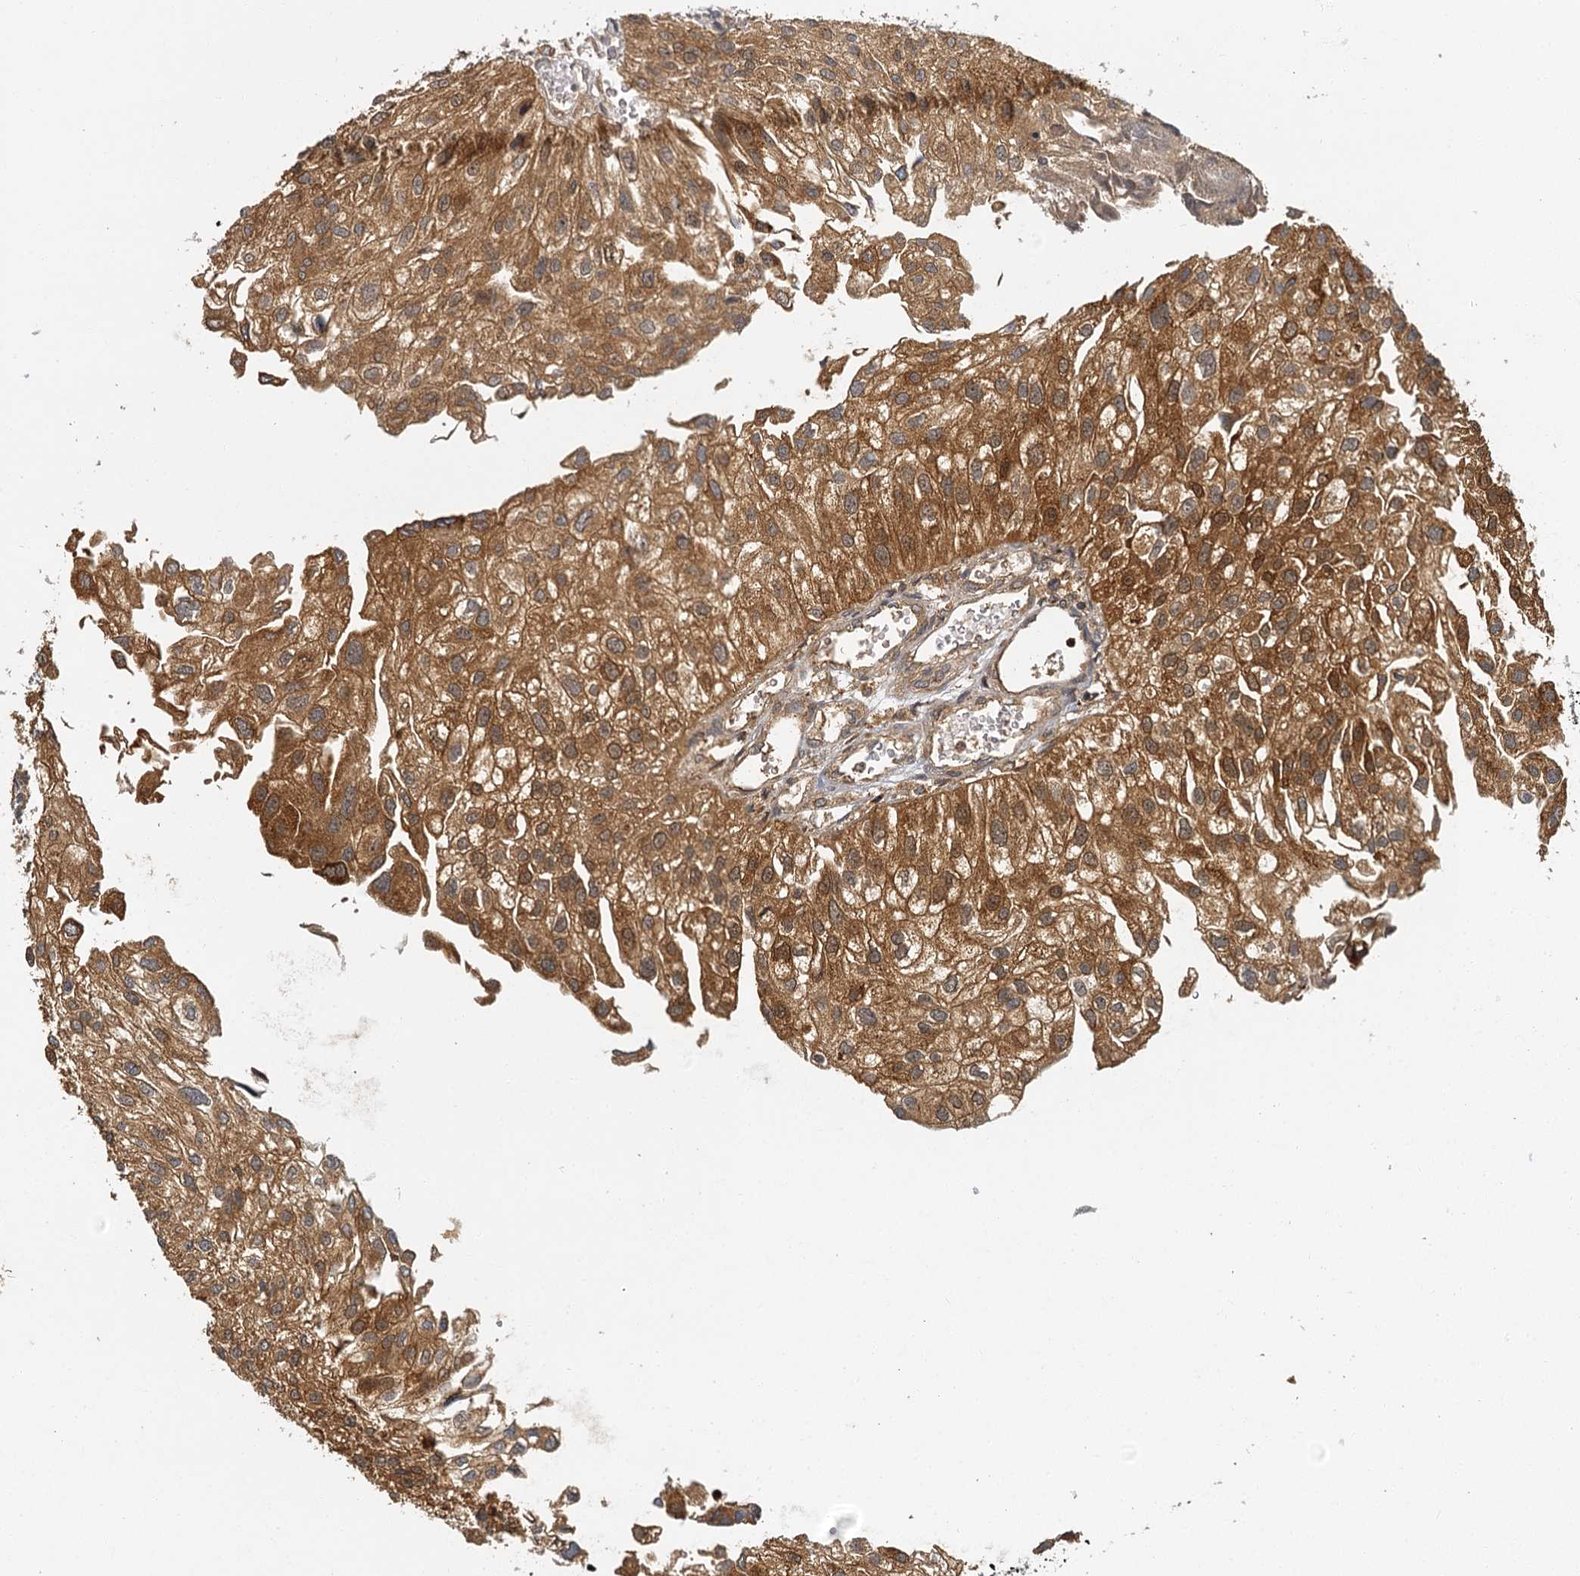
{"staining": {"intensity": "strong", "quantity": ">75%", "location": "cytoplasmic/membranous,nuclear"}, "tissue": "urothelial cancer", "cell_type": "Tumor cells", "image_type": "cancer", "snomed": [{"axis": "morphology", "description": "Urothelial carcinoma, Low grade"}, {"axis": "topography", "description": "Urinary bladder"}], "caption": "Low-grade urothelial carcinoma tissue exhibits strong cytoplasmic/membranous and nuclear positivity in approximately >75% of tumor cells, visualized by immunohistochemistry.", "gene": "ZNF549", "patient": {"sex": "female", "age": 89}}